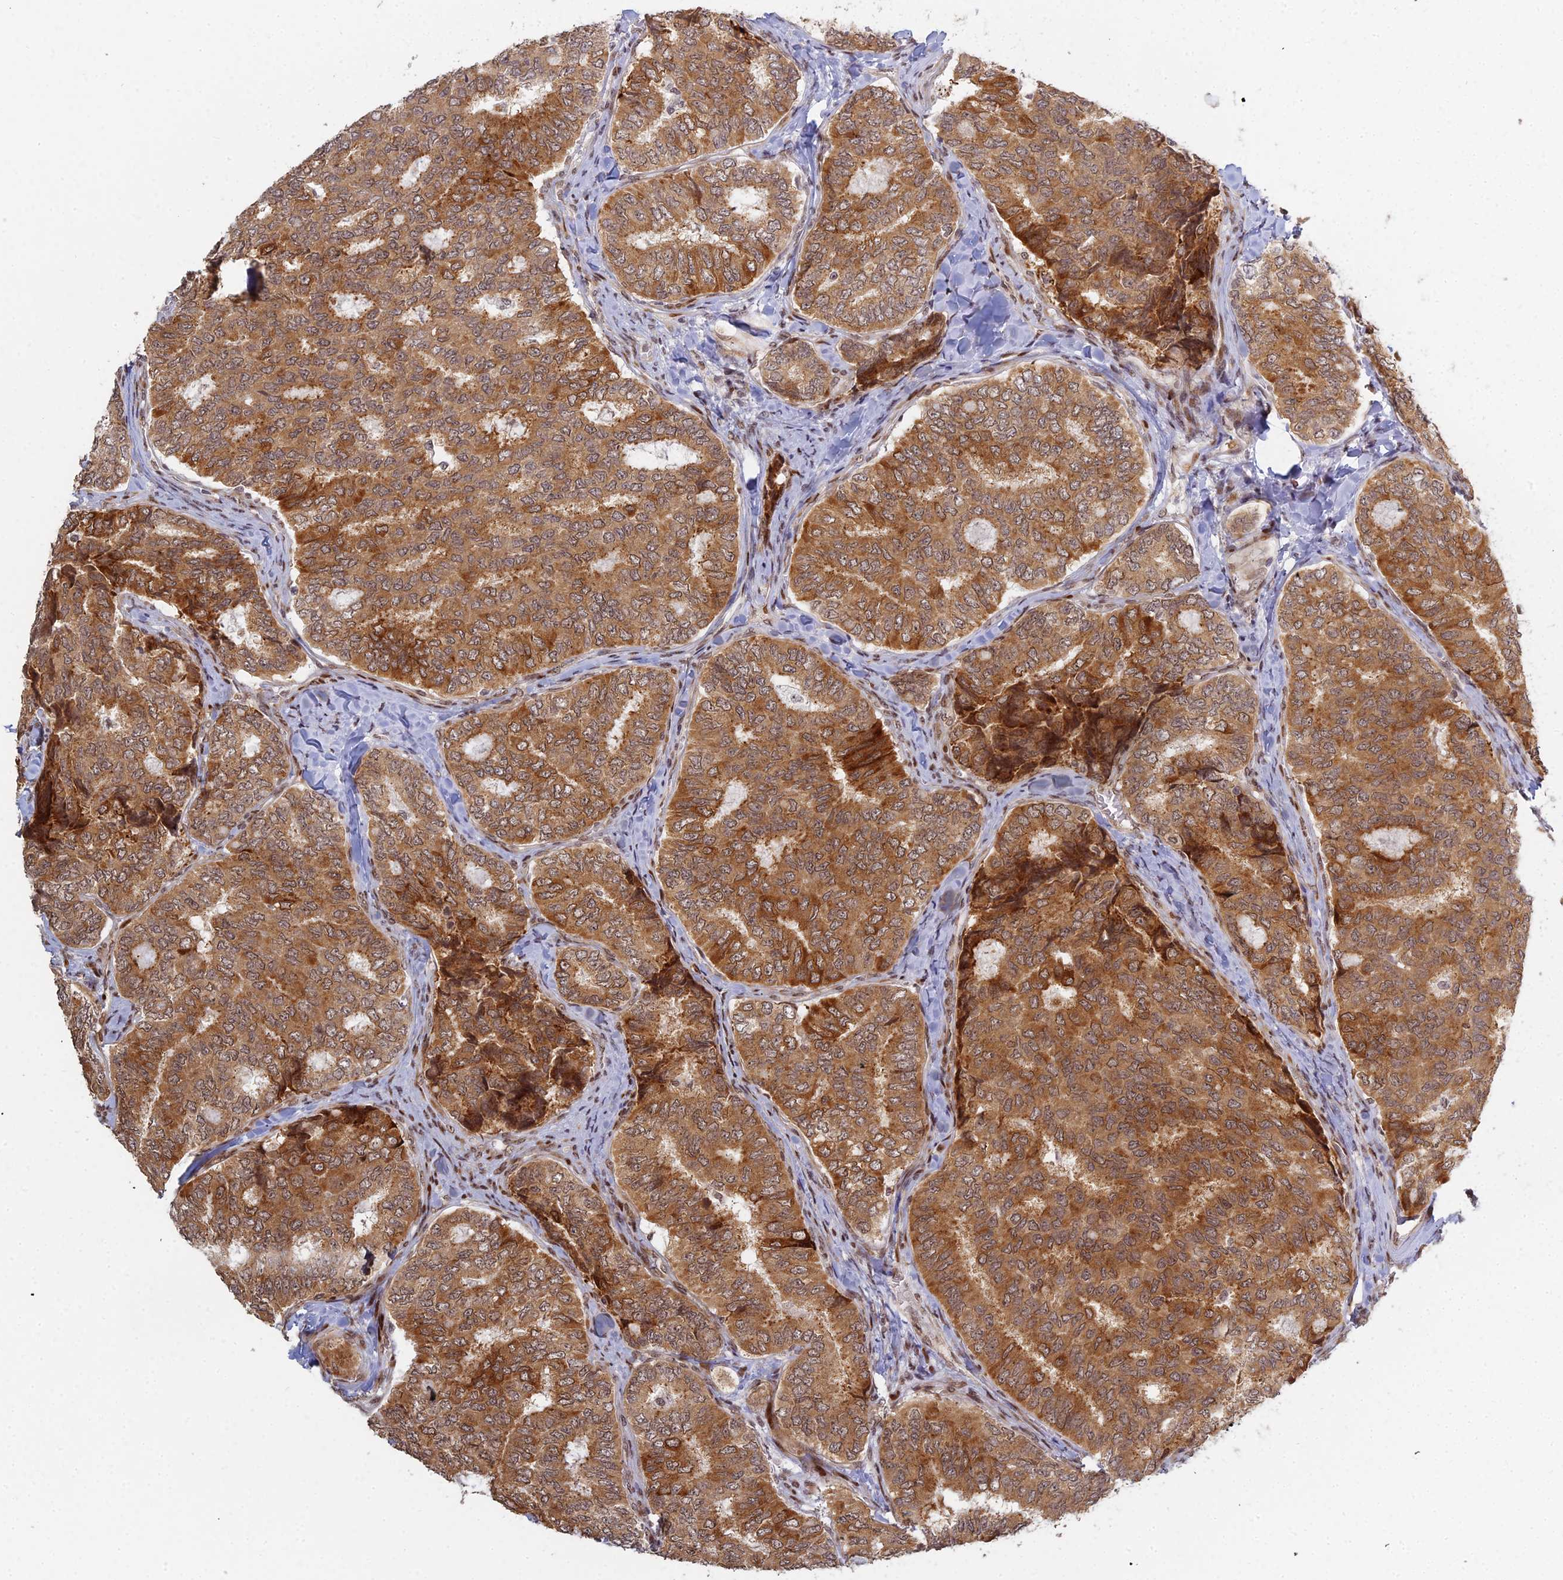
{"staining": {"intensity": "moderate", "quantity": ">75%", "location": "cytoplasmic/membranous"}, "tissue": "thyroid cancer", "cell_type": "Tumor cells", "image_type": "cancer", "snomed": [{"axis": "morphology", "description": "Papillary adenocarcinoma, NOS"}, {"axis": "topography", "description": "Thyroid gland"}], "caption": "A micrograph of human thyroid papillary adenocarcinoma stained for a protein shows moderate cytoplasmic/membranous brown staining in tumor cells.", "gene": "ABCA2", "patient": {"sex": "female", "age": 35}}